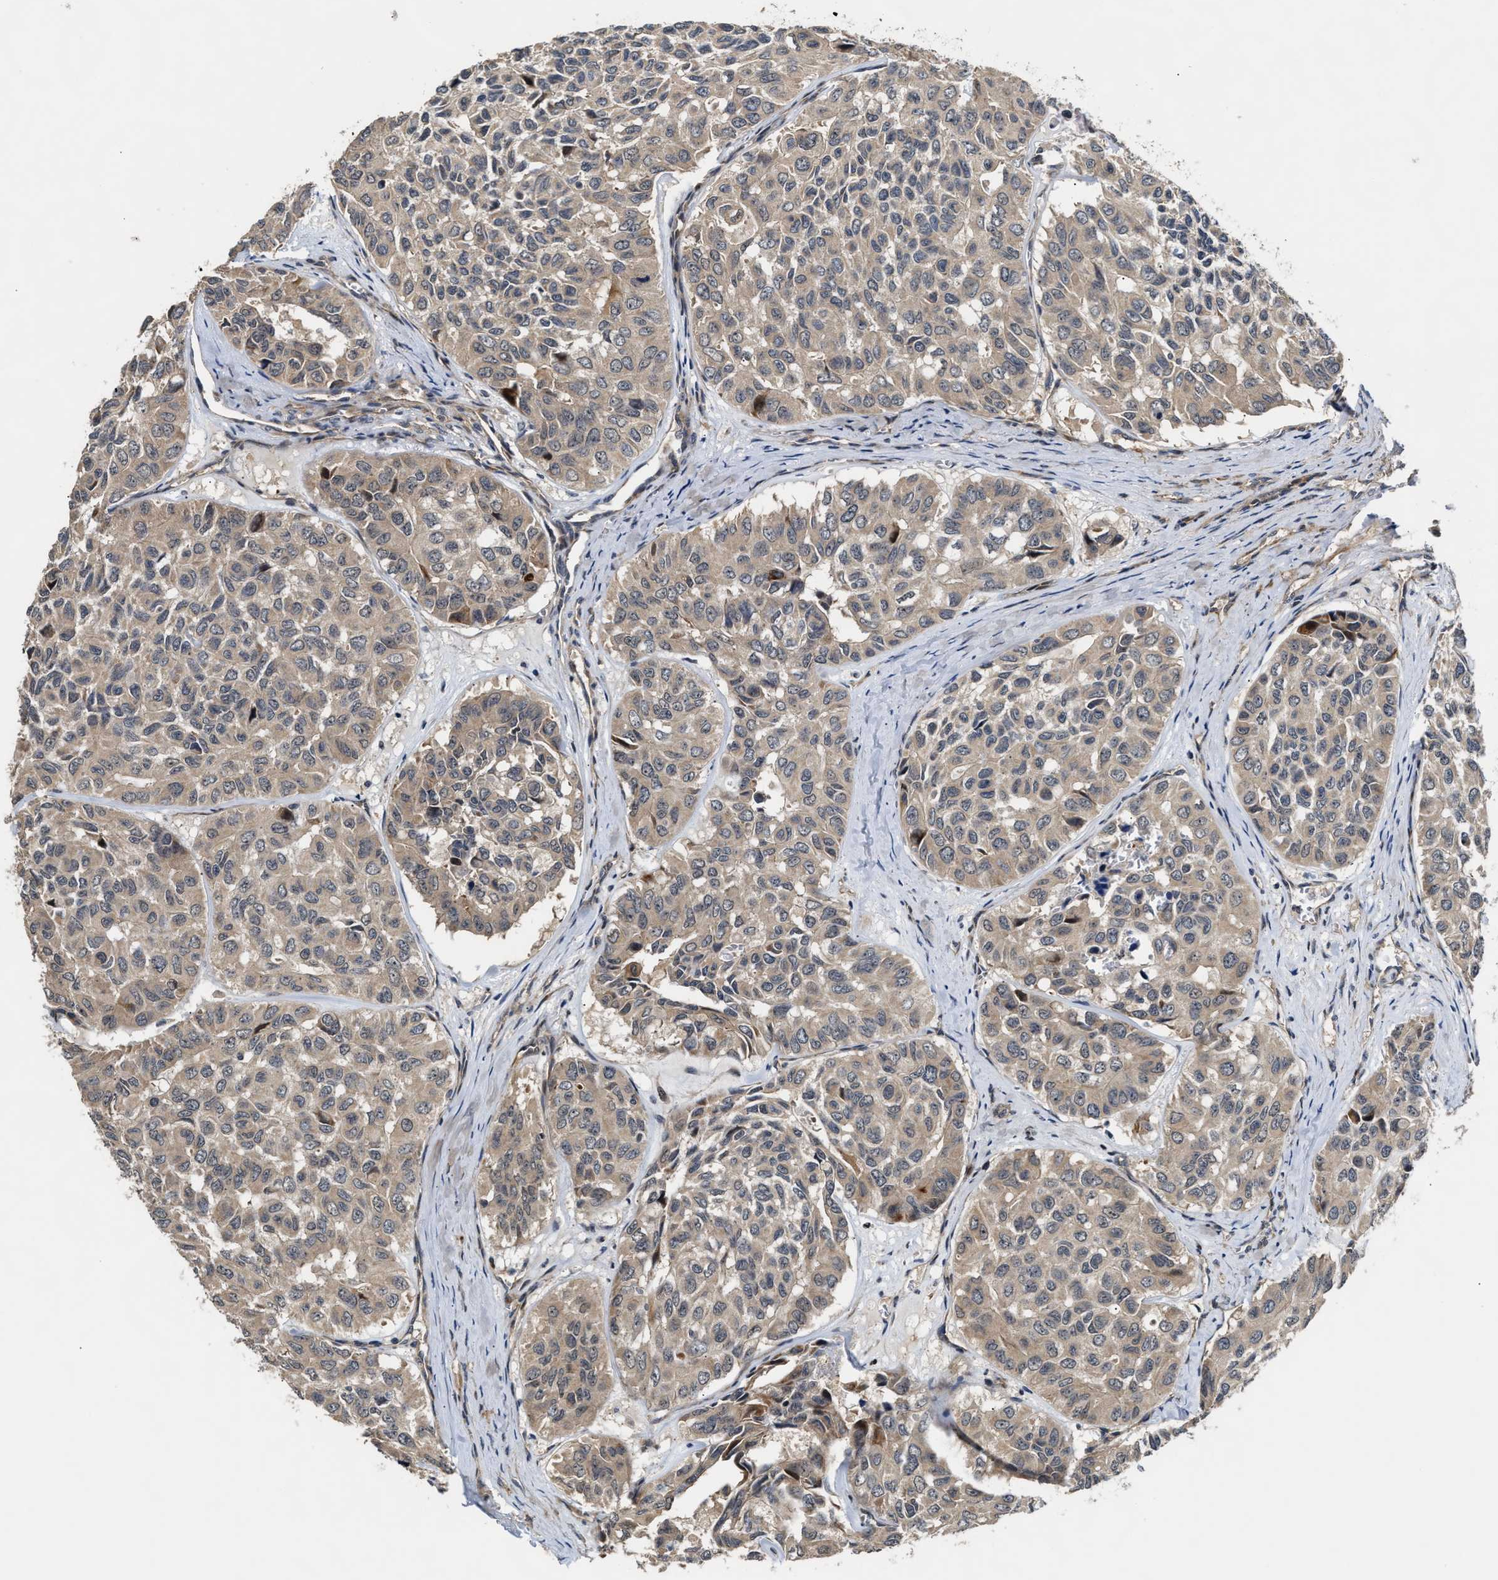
{"staining": {"intensity": "weak", "quantity": "<25%", "location": "cytoplasmic/membranous"}, "tissue": "head and neck cancer", "cell_type": "Tumor cells", "image_type": "cancer", "snomed": [{"axis": "morphology", "description": "Adenocarcinoma, NOS"}, {"axis": "topography", "description": "Salivary gland, NOS"}, {"axis": "topography", "description": "Head-Neck"}], "caption": "The histopathology image displays no staining of tumor cells in head and neck adenocarcinoma.", "gene": "ALDH3A2", "patient": {"sex": "female", "age": 76}}